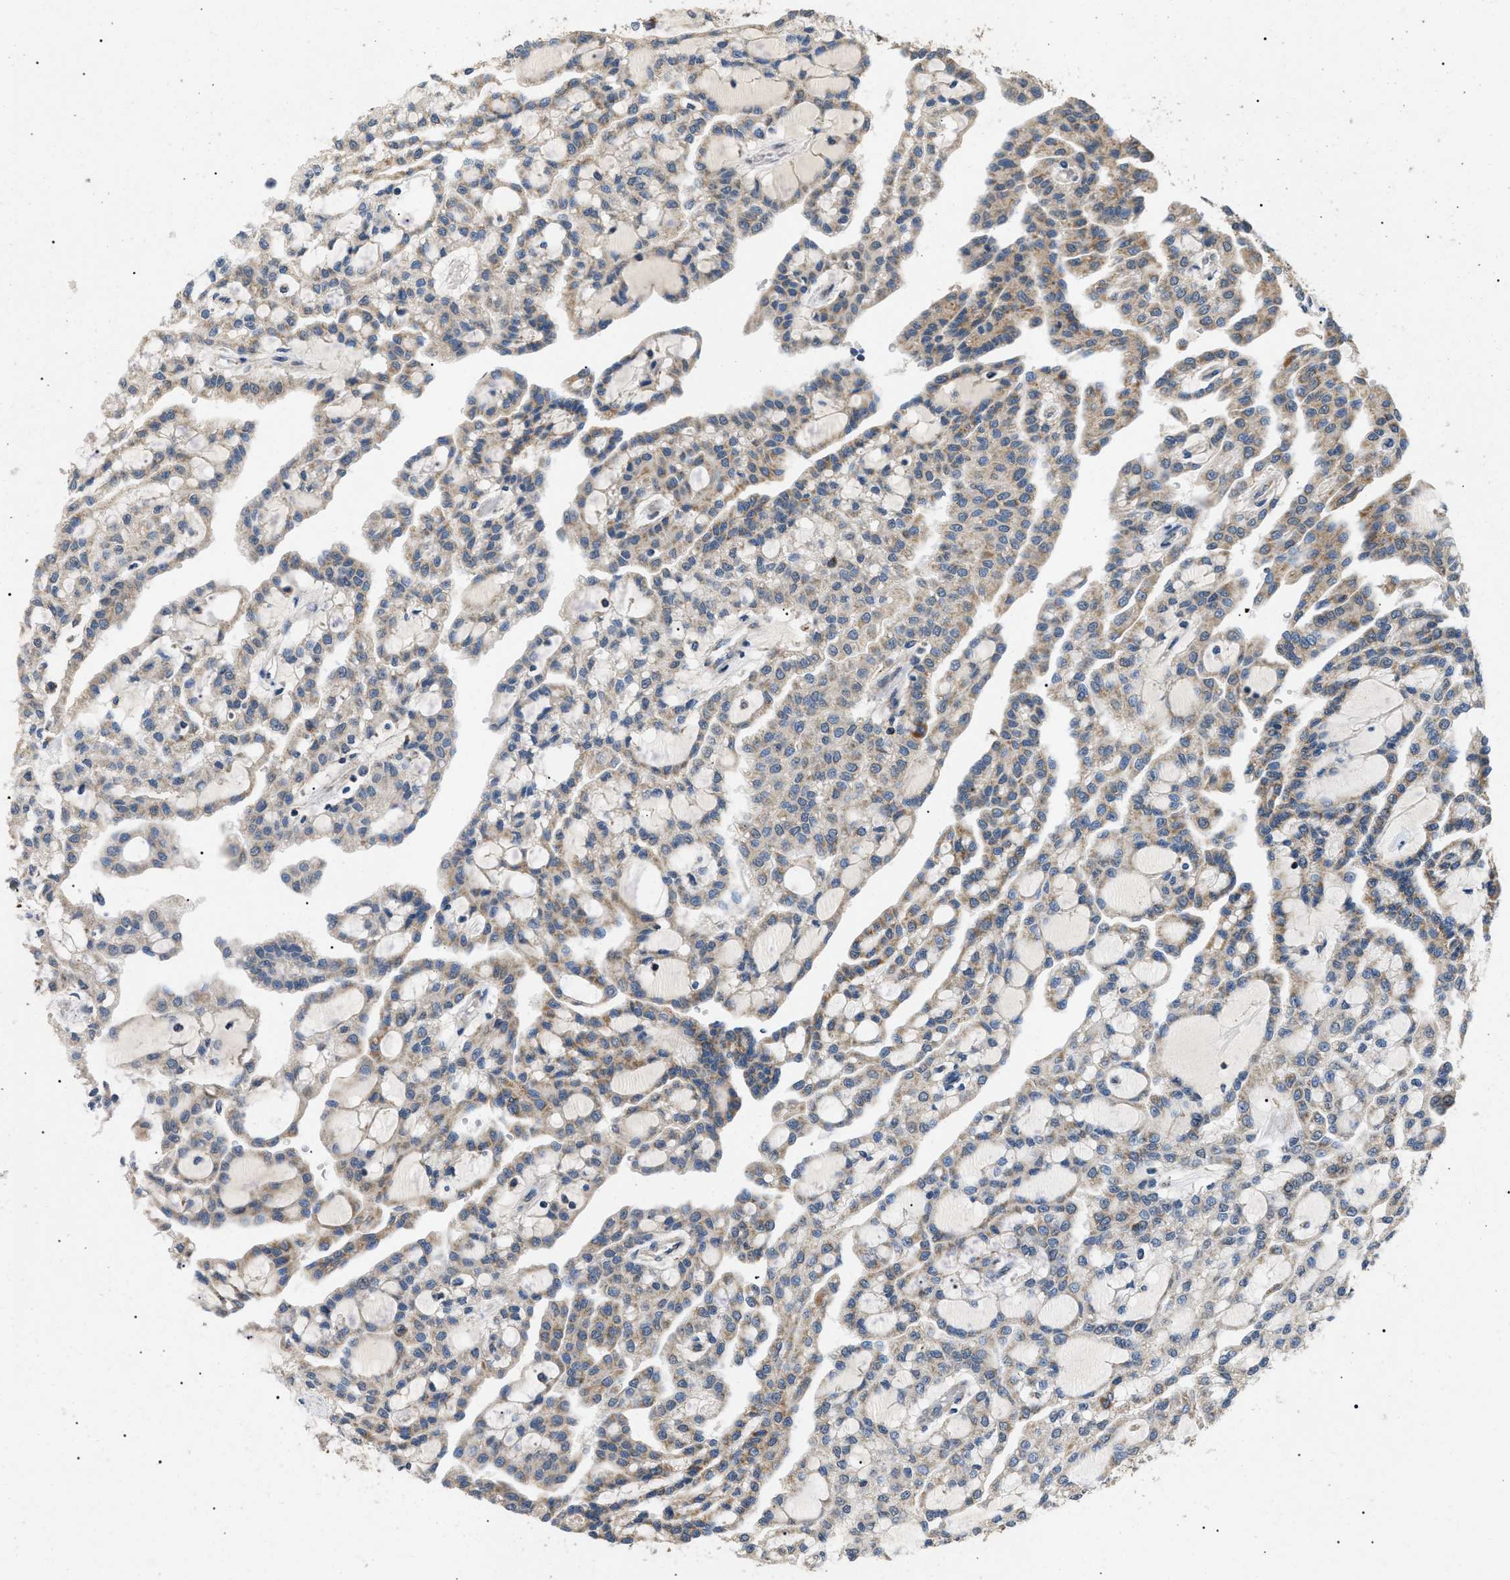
{"staining": {"intensity": "moderate", "quantity": "25%-75%", "location": "cytoplasmic/membranous"}, "tissue": "renal cancer", "cell_type": "Tumor cells", "image_type": "cancer", "snomed": [{"axis": "morphology", "description": "Adenocarcinoma, NOS"}, {"axis": "topography", "description": "Kidney"}], "caption": "Protein staining of renal cancer (adenocarcinoma) tissue exhibits moderate cytoplasmic/membranous expression in about 25%-75% of tumor cells.", "gene": "TOMM6", "patient": {"sex": "male", "age": 63}}